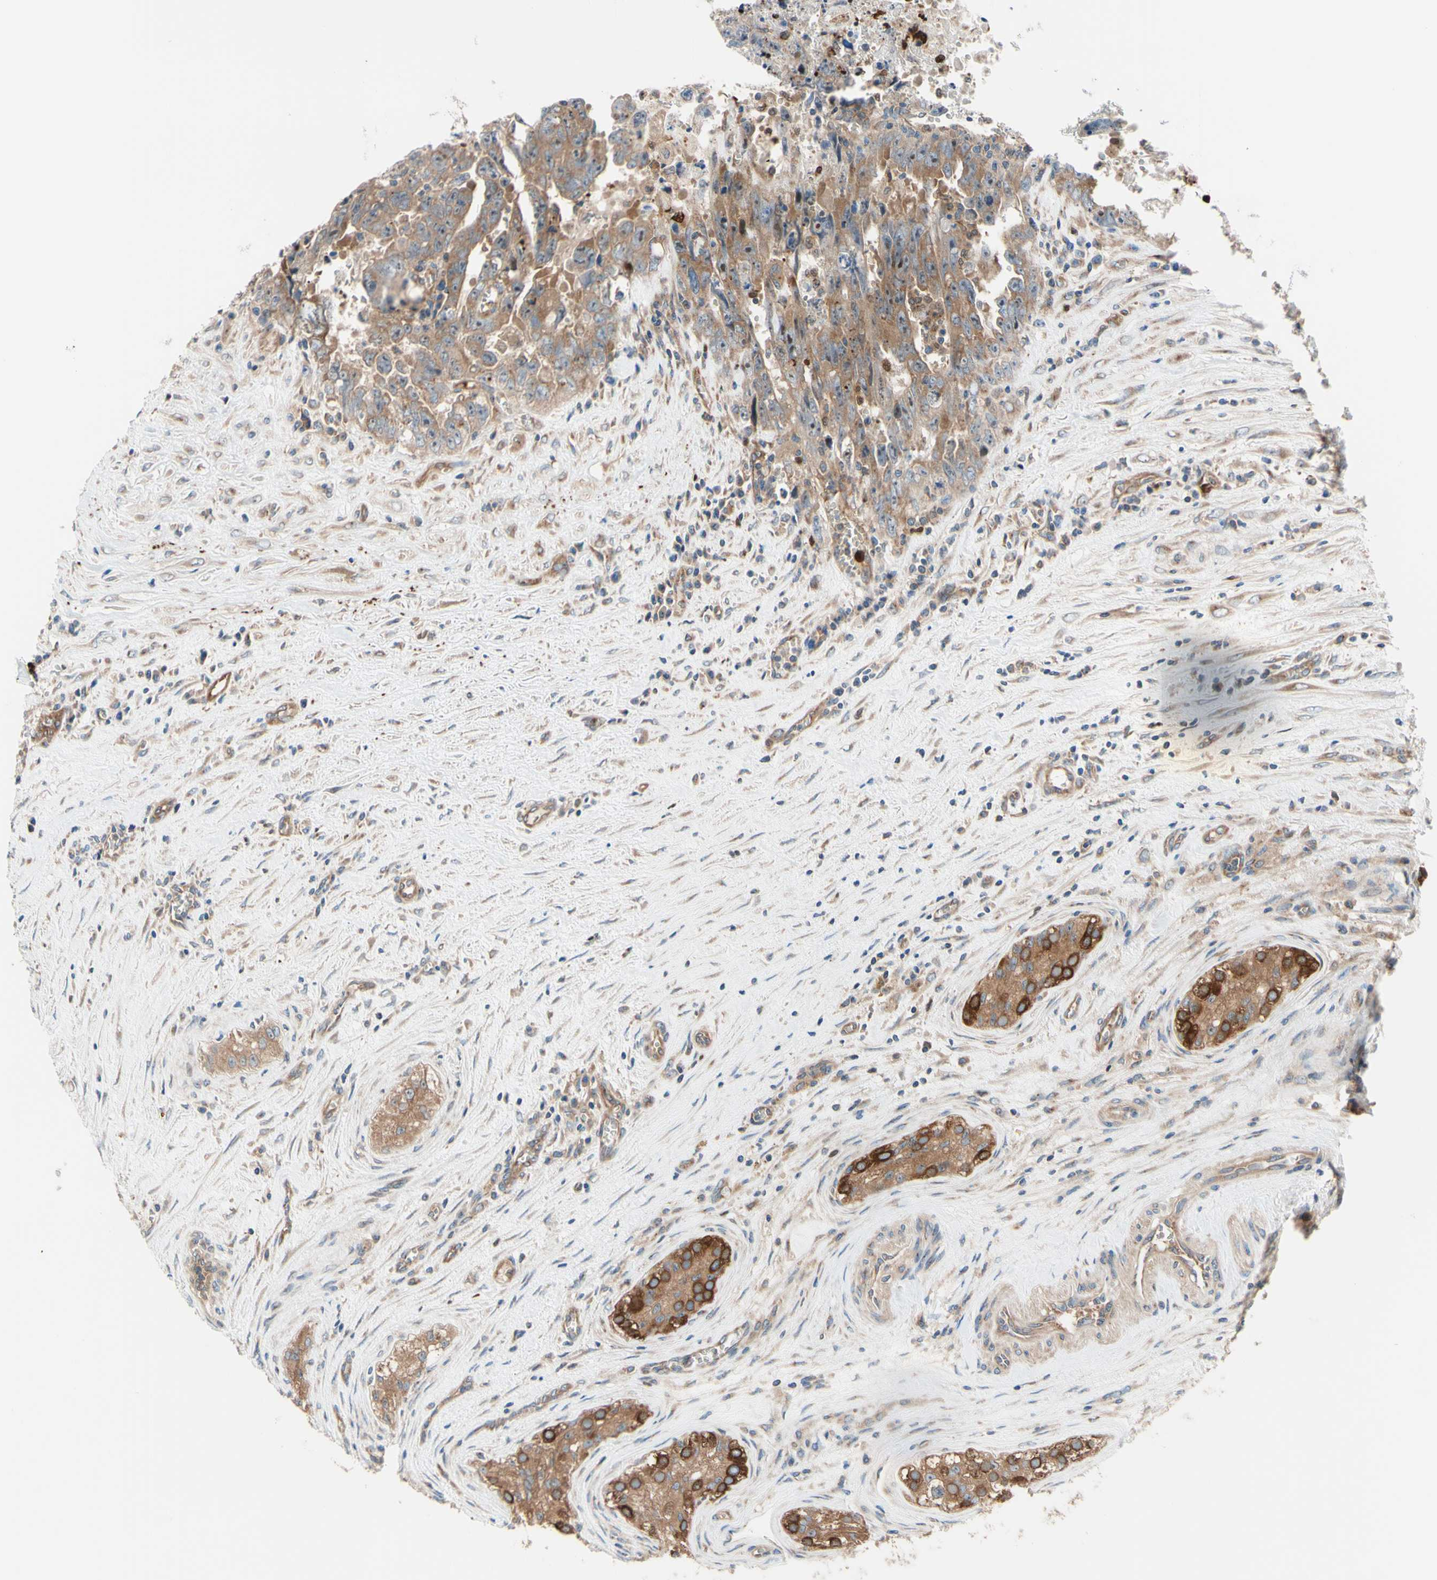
{"staining": {"intensity": "moderate", "quantity": ">75%", "location": "cytoplasmic/membranous"}, "tissue": "testis cancer", "cell_type": "Tumor cells", "image_type": "cancer", "snomed": [{"axis": "morphology", "description": "Carcinoma, Embryonal, NOS"}, {"axis": "topography", "description": "Testis"}], "caption": "Human testis embryonal carcinoma stained with a brown dye displays moderate cytoplasmic/membranous positive staining in approximately >75% of tumor cells.", "gene": "USP9X", "patient": {"sex": "male", "age": 28}}